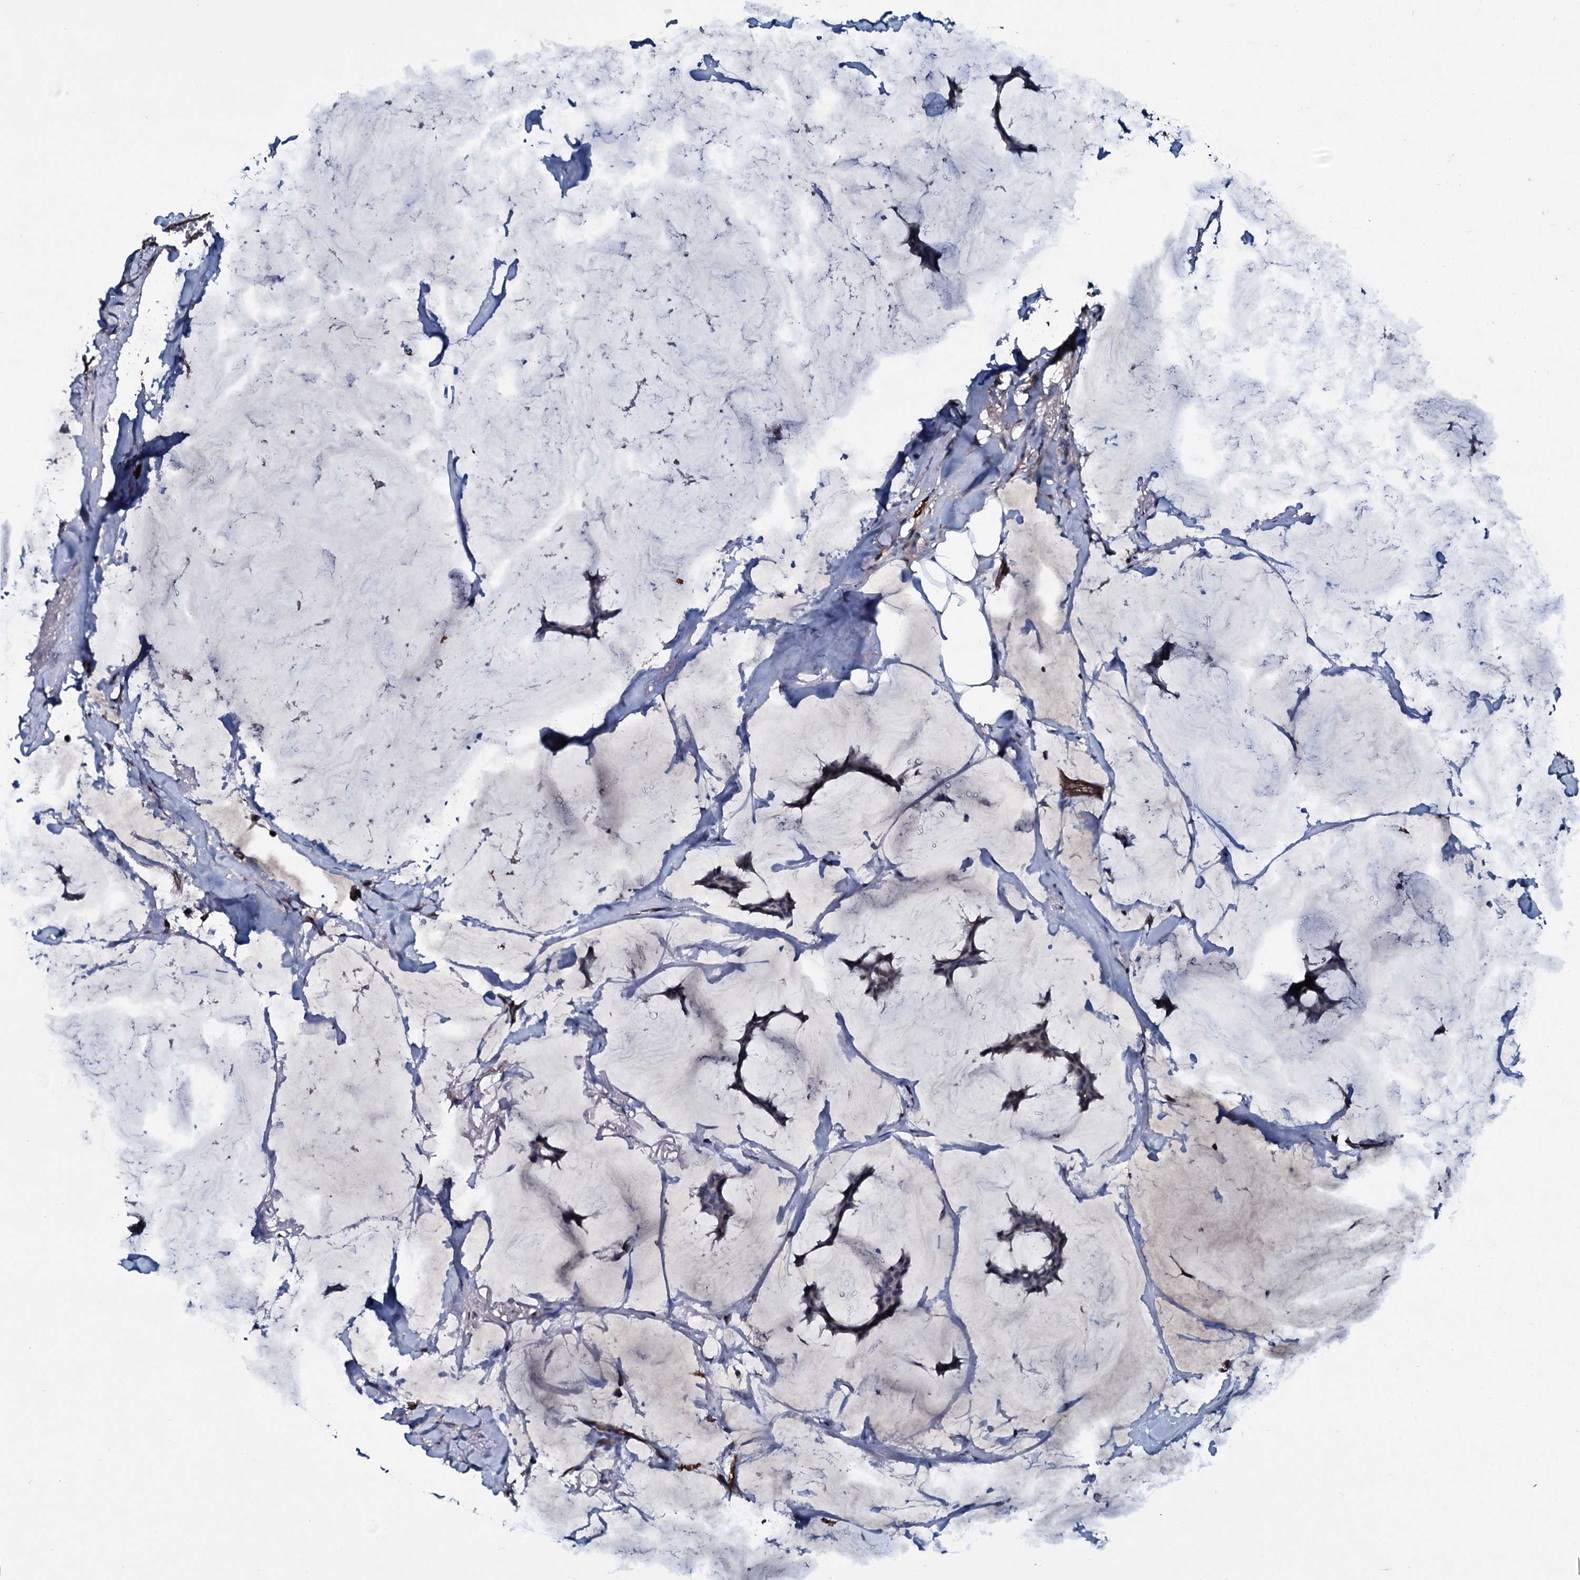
{"staining": {"intensity": "weak", "quantity": "<25%", "location": "cytoplasmic/membranous"}, "tissue": "breast cancer", "cell_type": "Tumor cells", "image_type": "cancer", "snomed": [{"axis": "morphology", "description": "Duct carcinoma"}, {"axis": "topography", "description": "Breast"}], "caption": "This photomicrograph is of intraductal carcinoma (breast) stained with immunohistochemistry to label a protein in brown with the nuclei are counter-stained blue. There is no expression in tumor cells.", "gene": "CLEC14A", "patient": {"sex": "female", "age": 93}}